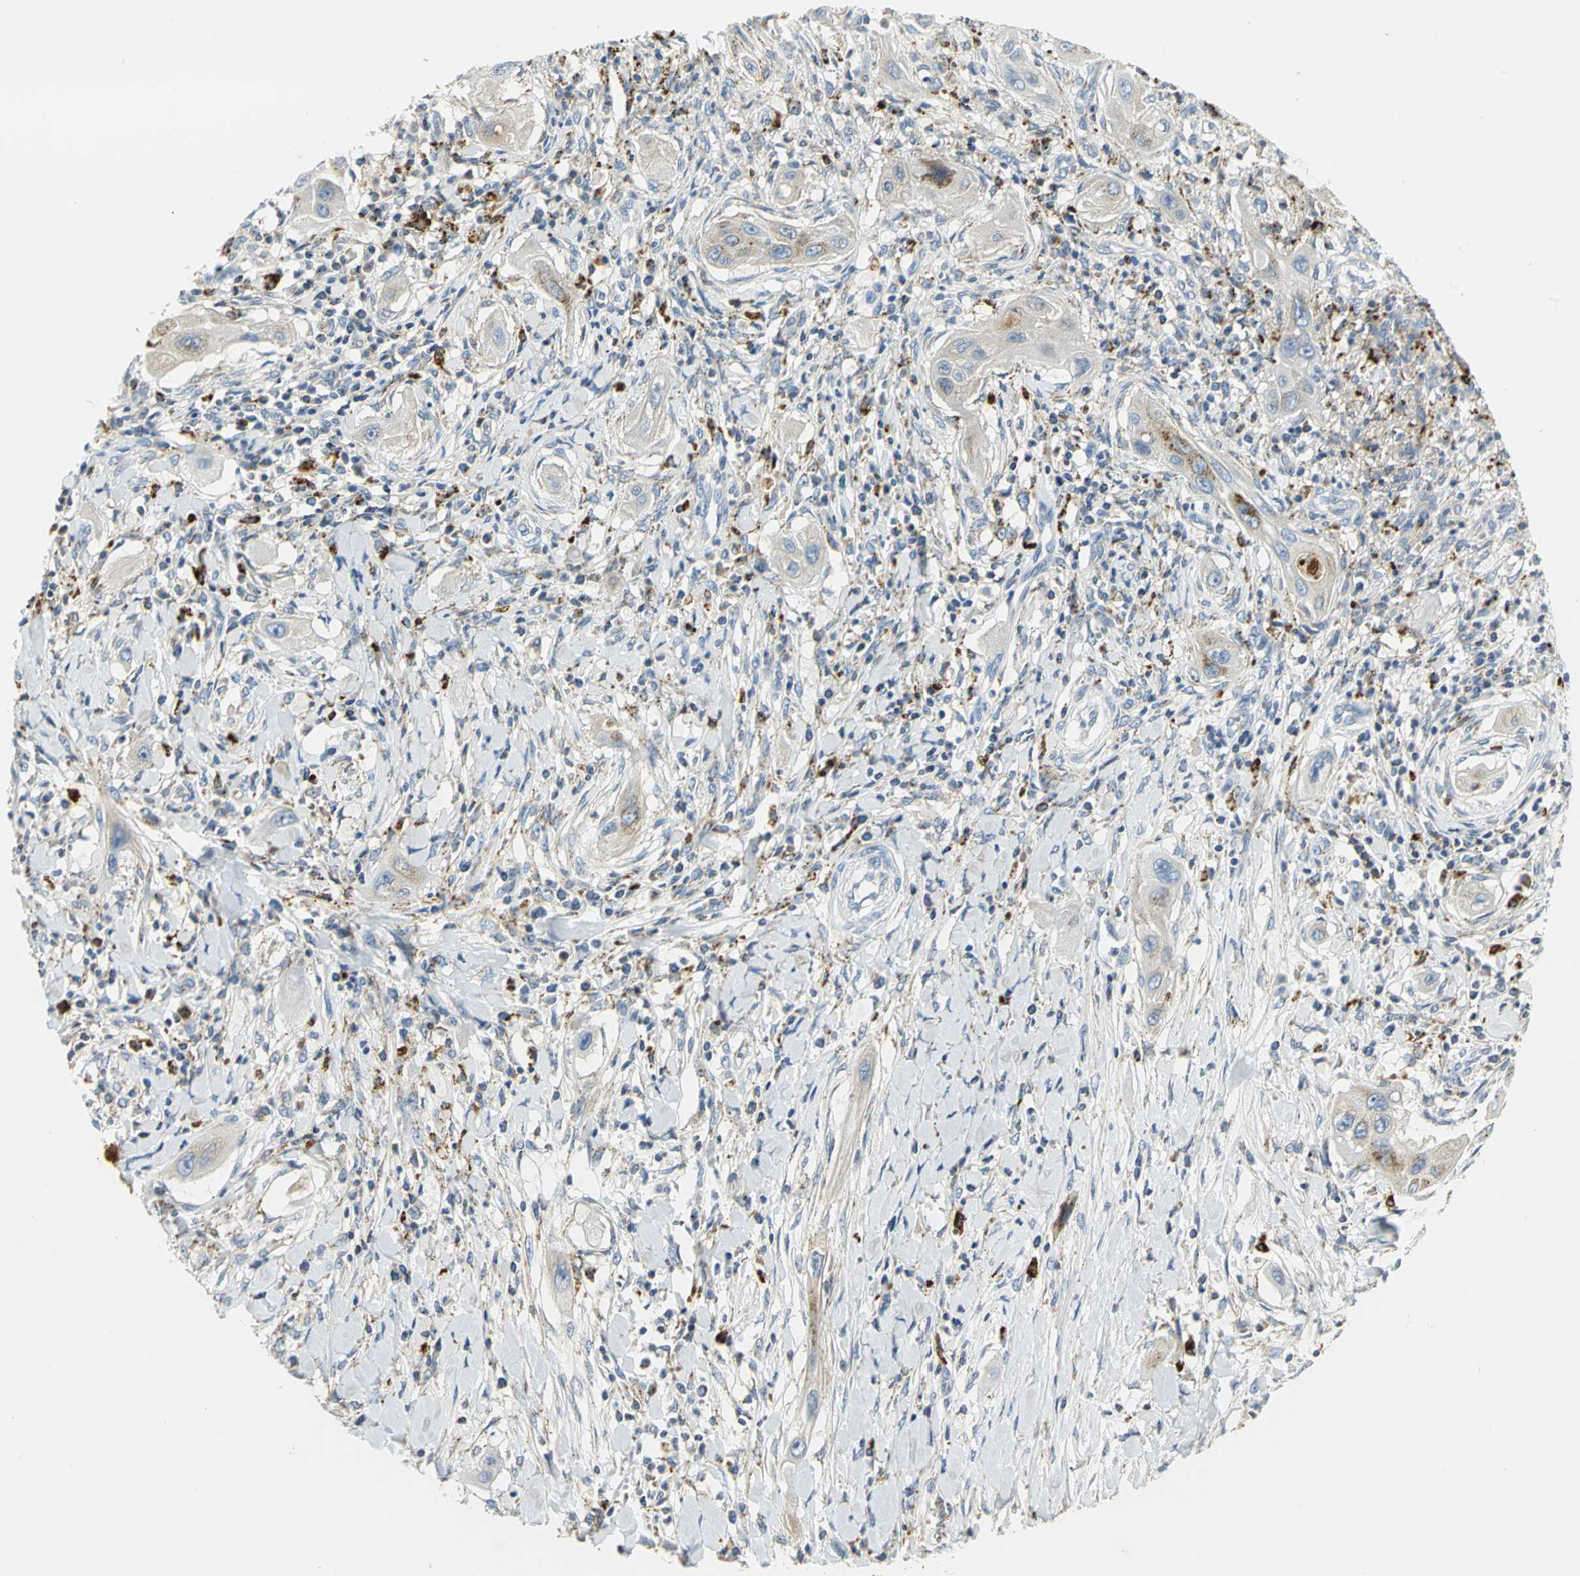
{"staining": {"intensity": "weak", "quantity": "<25%", "location": "cytoplasmic/membranous"}, "tissue": "lung cancer", "cell_type": "Tumor cells", "image_type": "cancer", "snomed": [{"axis": "morphology", "description": "Squamous cell carcinoma, NOS"}, {"axis": "topography", "description": "Lung"}], "caption": "An immunohistochemistry photomicrograph of squamous cell carcinoma (lung) is shown. There is no staining in tumor cells of squamous cell carcinoma (lung).", "gene": "ARSA", "patient": {"sex": "female", "age": 47}}